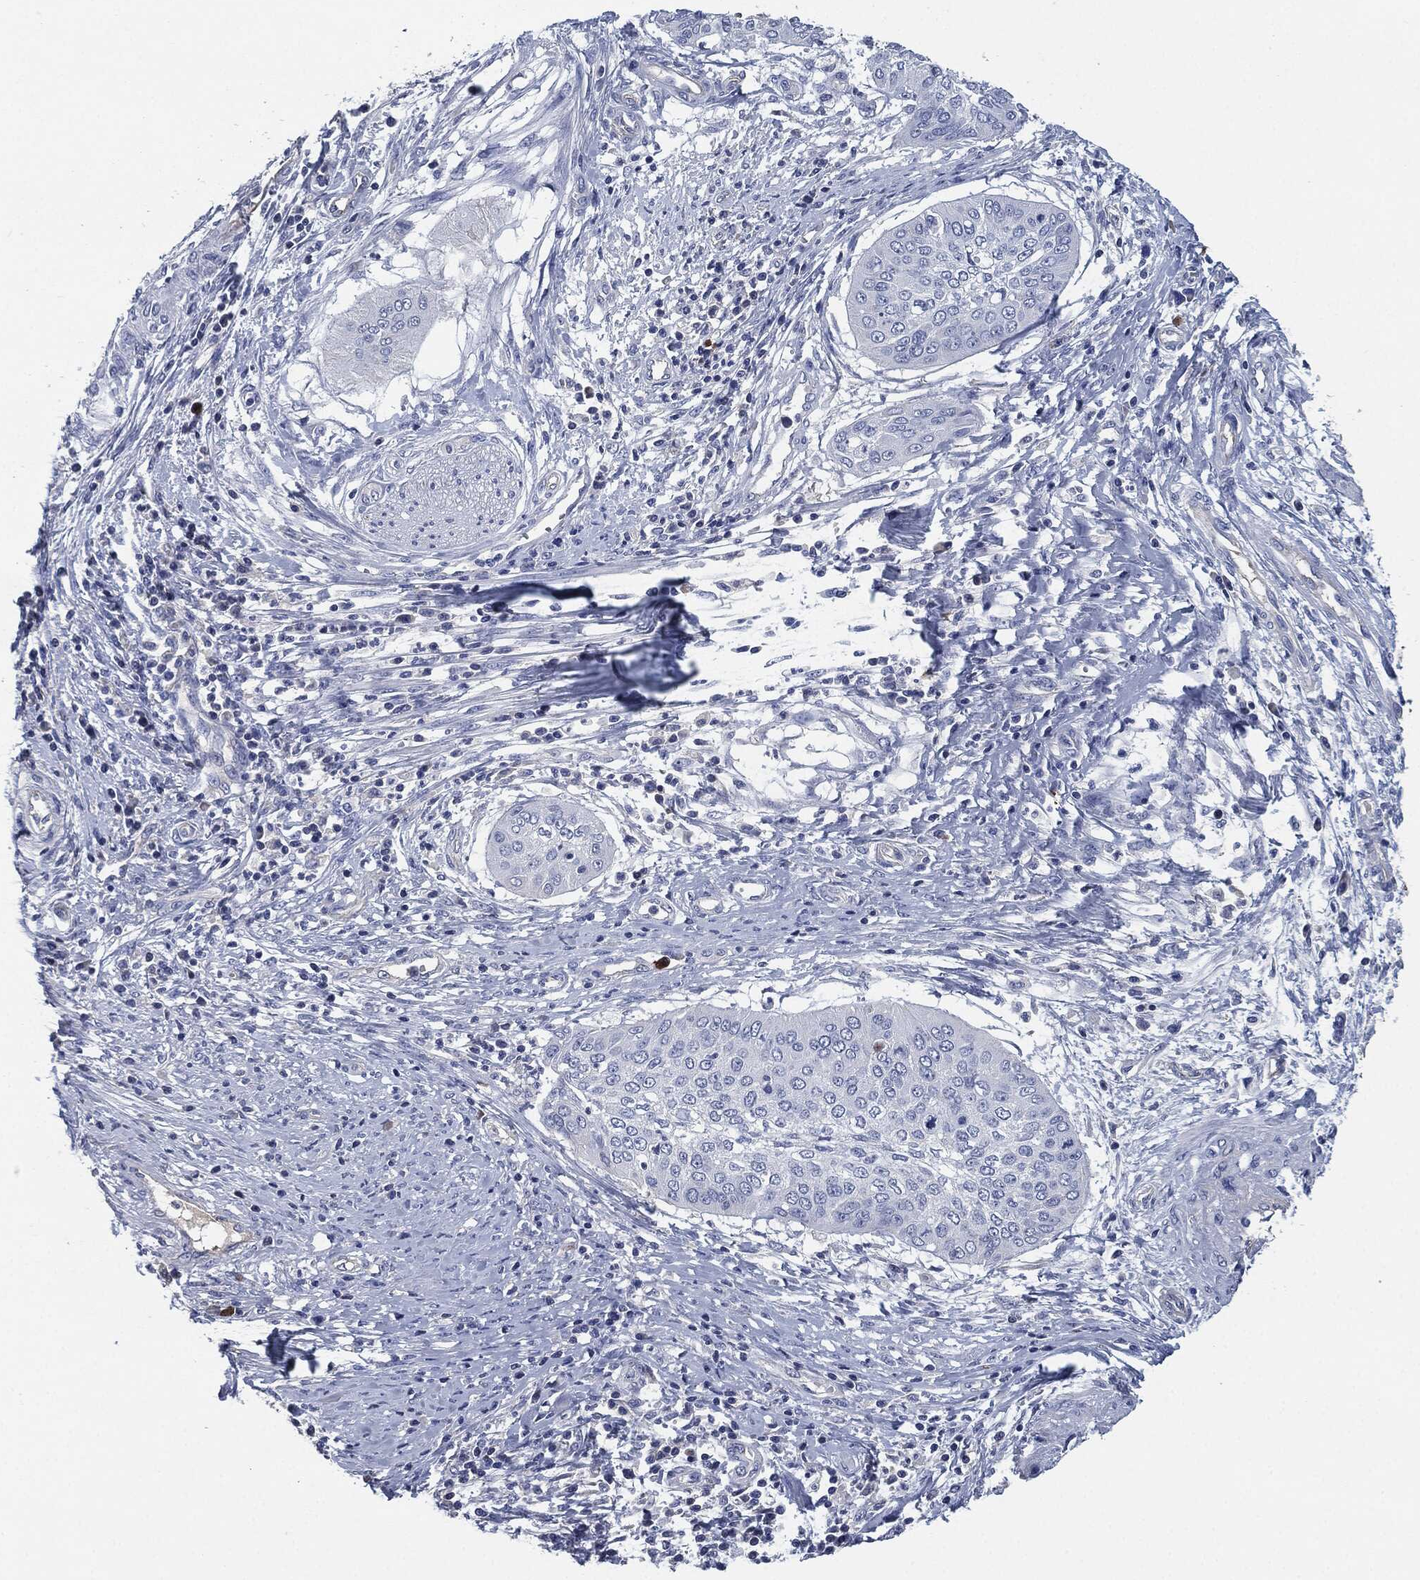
{"staining": {"intensity": "negative", "quantity": "none", "location": "none"}, "tissue": "cervical cancer", "cell_type": "Tumor cells", "image_type": "cancer", "snomed": [{"axis": "morphology", "description": "Normal tissue, NOS"}, {"axis": "morphology", "description": "Squamous cell carcinoma, NOS"}, {"axis": "topography", "description": "Cervix"}], "caption": "Histopathology image shows no protein staining in tumor cells of squamous cell carcinoma (cervical) tissue. (DAB immunohistochemistry, high magnification).", "gene": "CD27", "patient": {"sex": "female", "age": 39}}